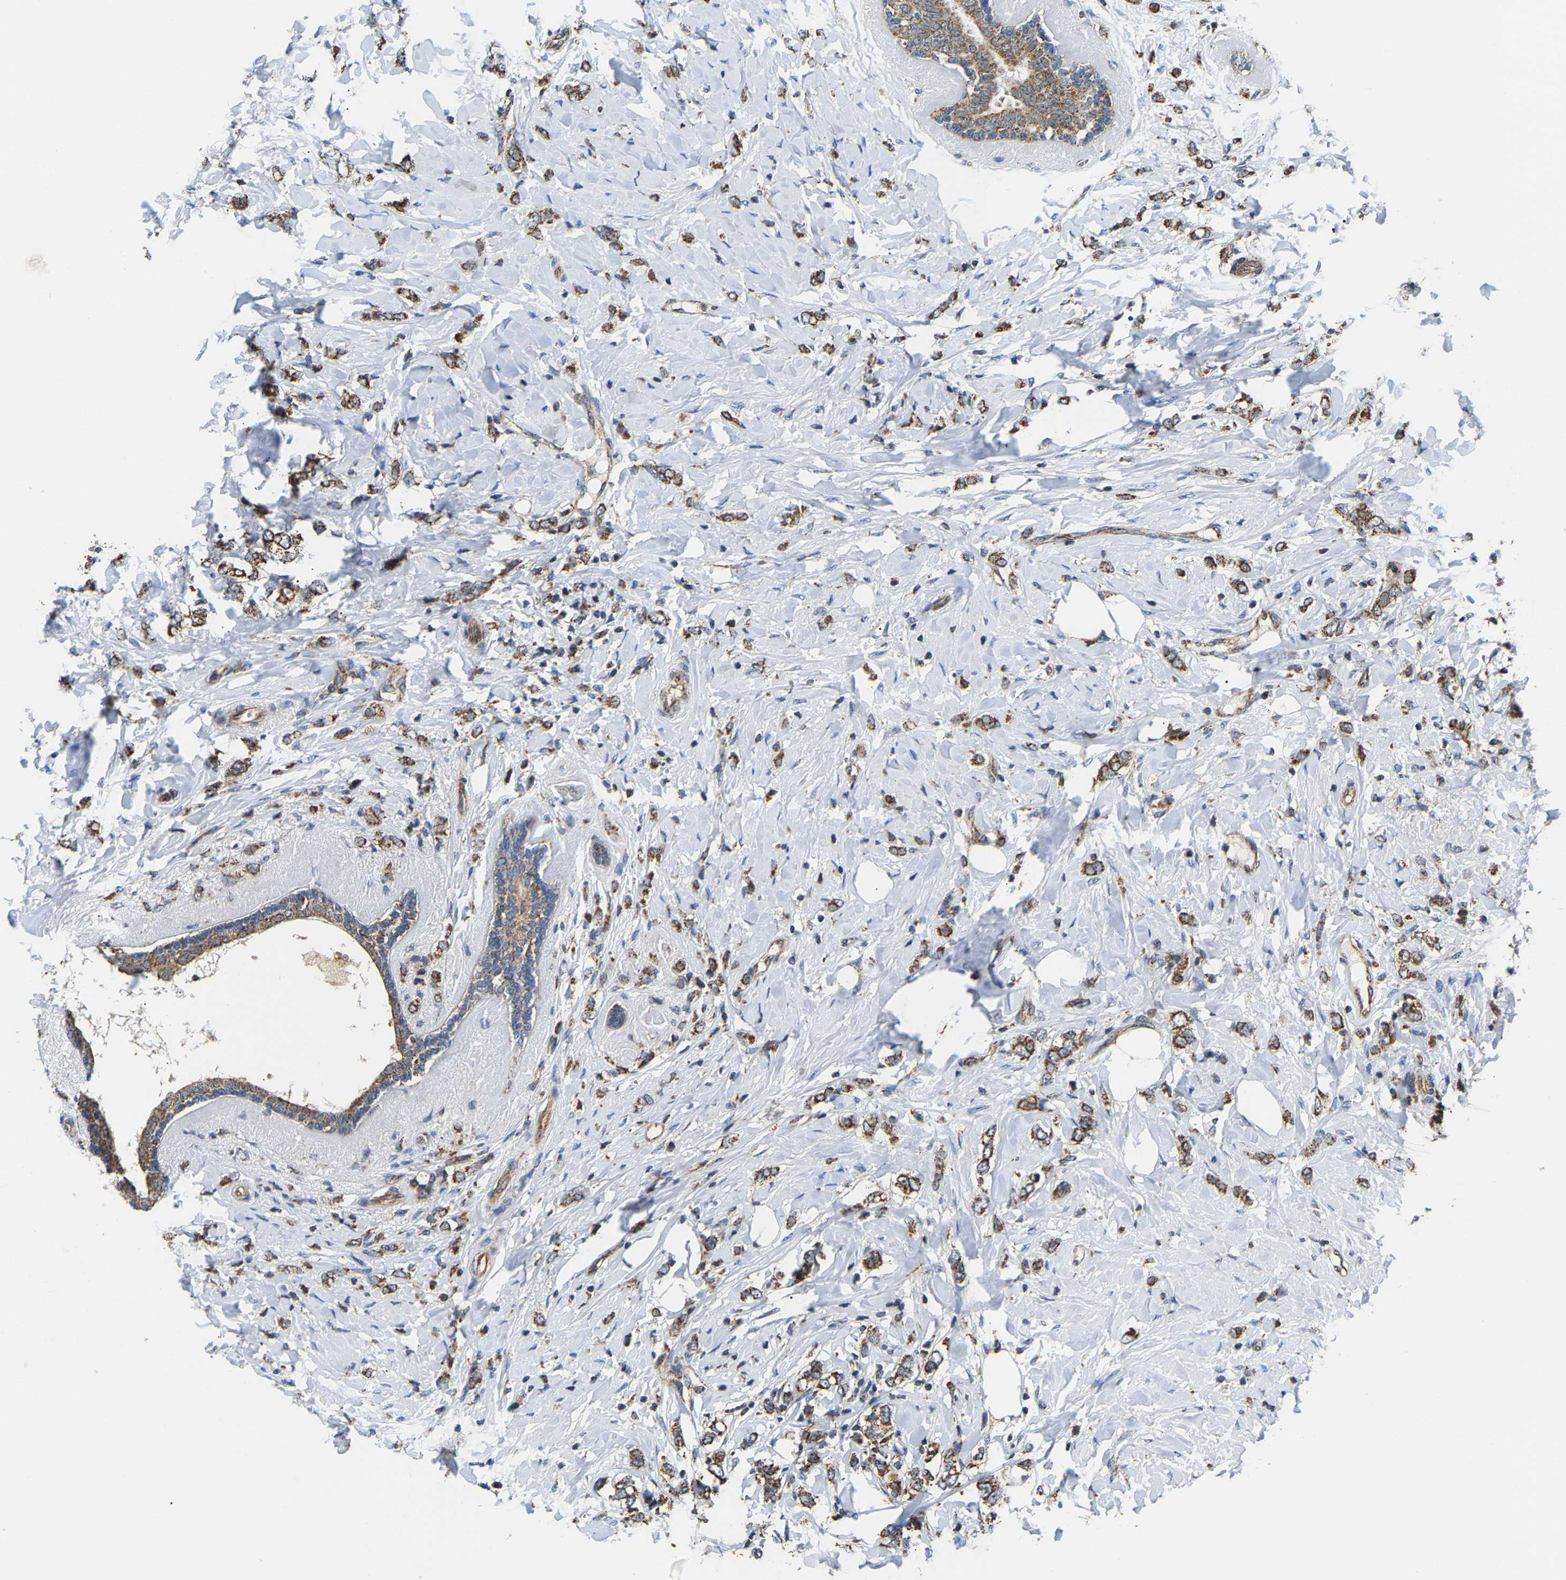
{"staining": {"intensity": "moderate", "quantity": ">75%", "location": "cytoplasmic/membranous"}, "tissue": "breast cancer", "cell_type": "Tumor cells", "image_type": "cancer", "snomed": [{"axis": "morphology", "description": "Normal tissue, NOS"}, {"axis": "morphology", "description": "Lobular carcinoma"}, {"axis": "topography", "description": "Breast"}], "caption": "Immunohistochemistry (IHC) of breast cancer (lobular carcinoma) exhibits medium levels of moderate cytoplasmic/membranous expression in approximately >75% of tumor cells.", "gene": "GIMAP7", "patient": {"sex": "female", "age": 47}}